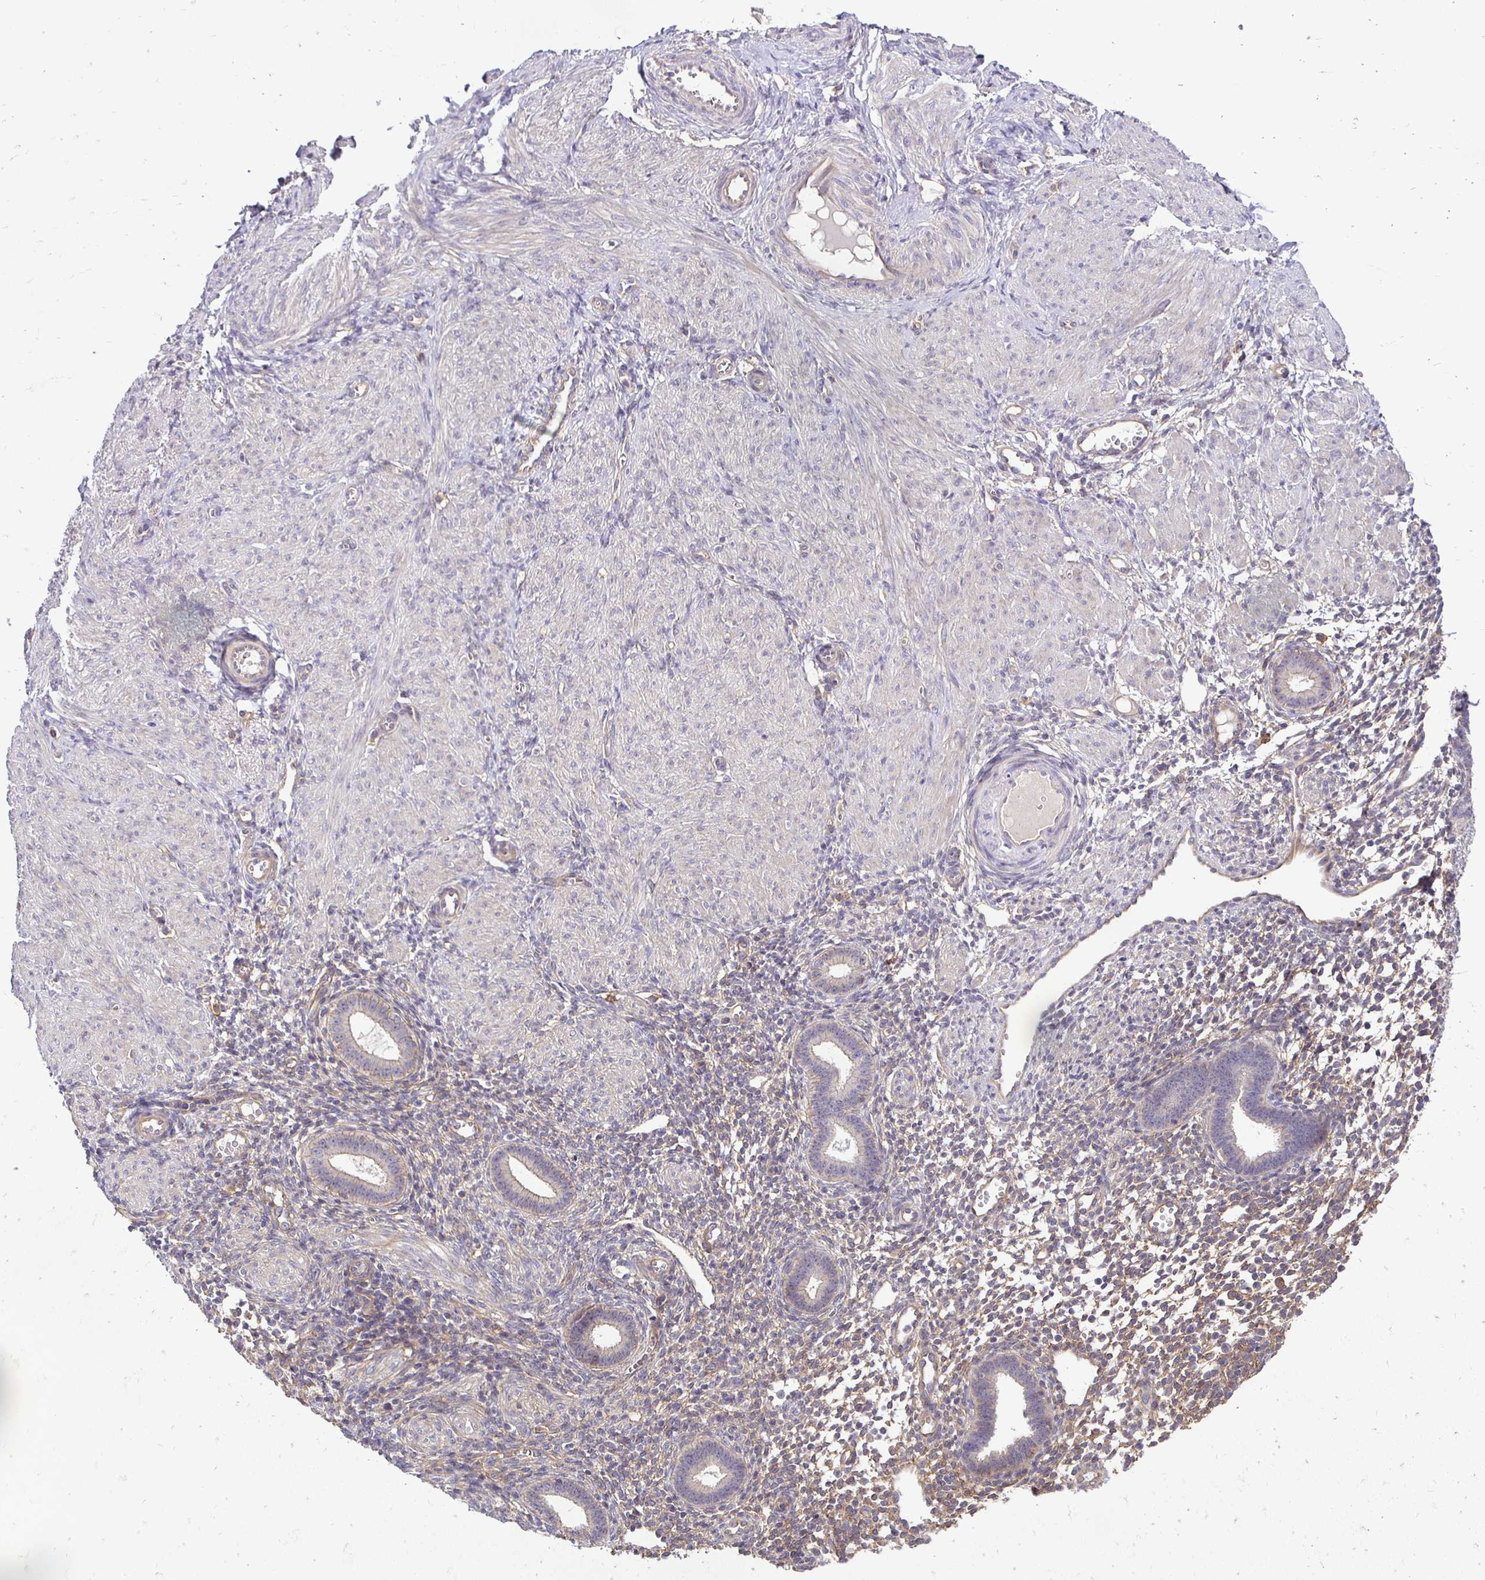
{"staining": {"intensity": "weak", "quantity": "<25%", "location": "cytoplasmic/membranous"}, "tissue": "endometrium", "cell_type": "Cells in endometrial stroma", "image_type": "normal", "snomed": [{"axis": "morphology", "description": "Normal tissue, NOS"}, {"axis": "topography", "description": "Endometrium"}], "caption": "High power microscopy micrograph of an IHC photomicrograph of normal endometrium, revealing no significant positivity in cells in endometrial stroma.", "gene": "SLC9A1", "patient": {"sex": "female", "age": 36}}